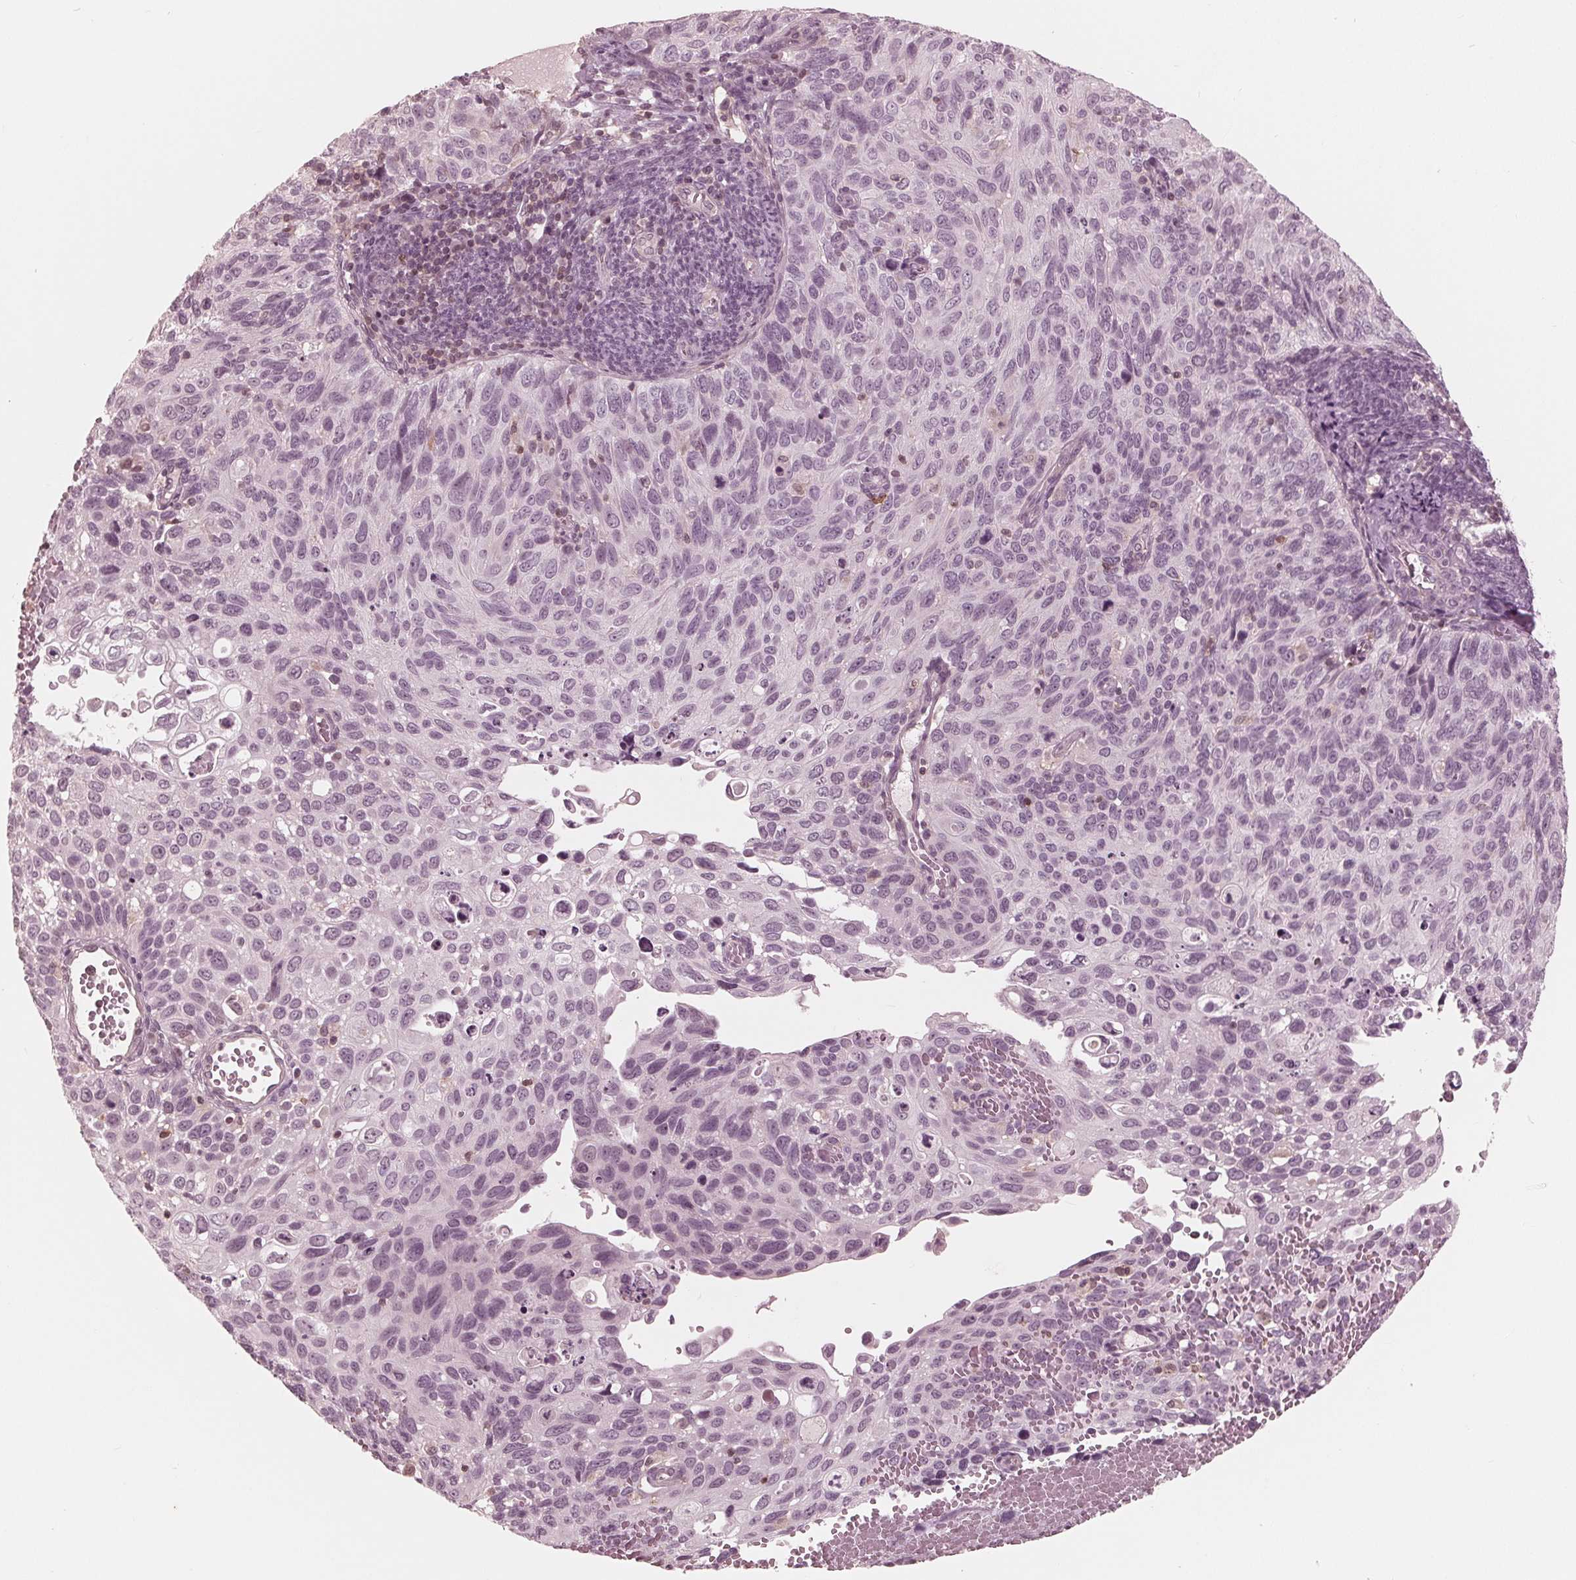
{"staining": {"intensity": "negative", "quantity": "none", "location": "none"}, "tissue": "cervical cancer", "cell_type": "Tumor cells", "image_type": "cancer", "snomed": [{"axis": "morphology", "description": "Squamous cell carcinoma, NOS"}, {"axis": "topography", "description": "Cervix"}], "caption": "Immunohistochemistry image of neoplastic tissue: human squamous cell carcinoma (cervical) stained with DAB demonstrates no significant protein positivity in tumor cells.", "gene": "ING3", "patient": {"sex": "female", "age": 70}}